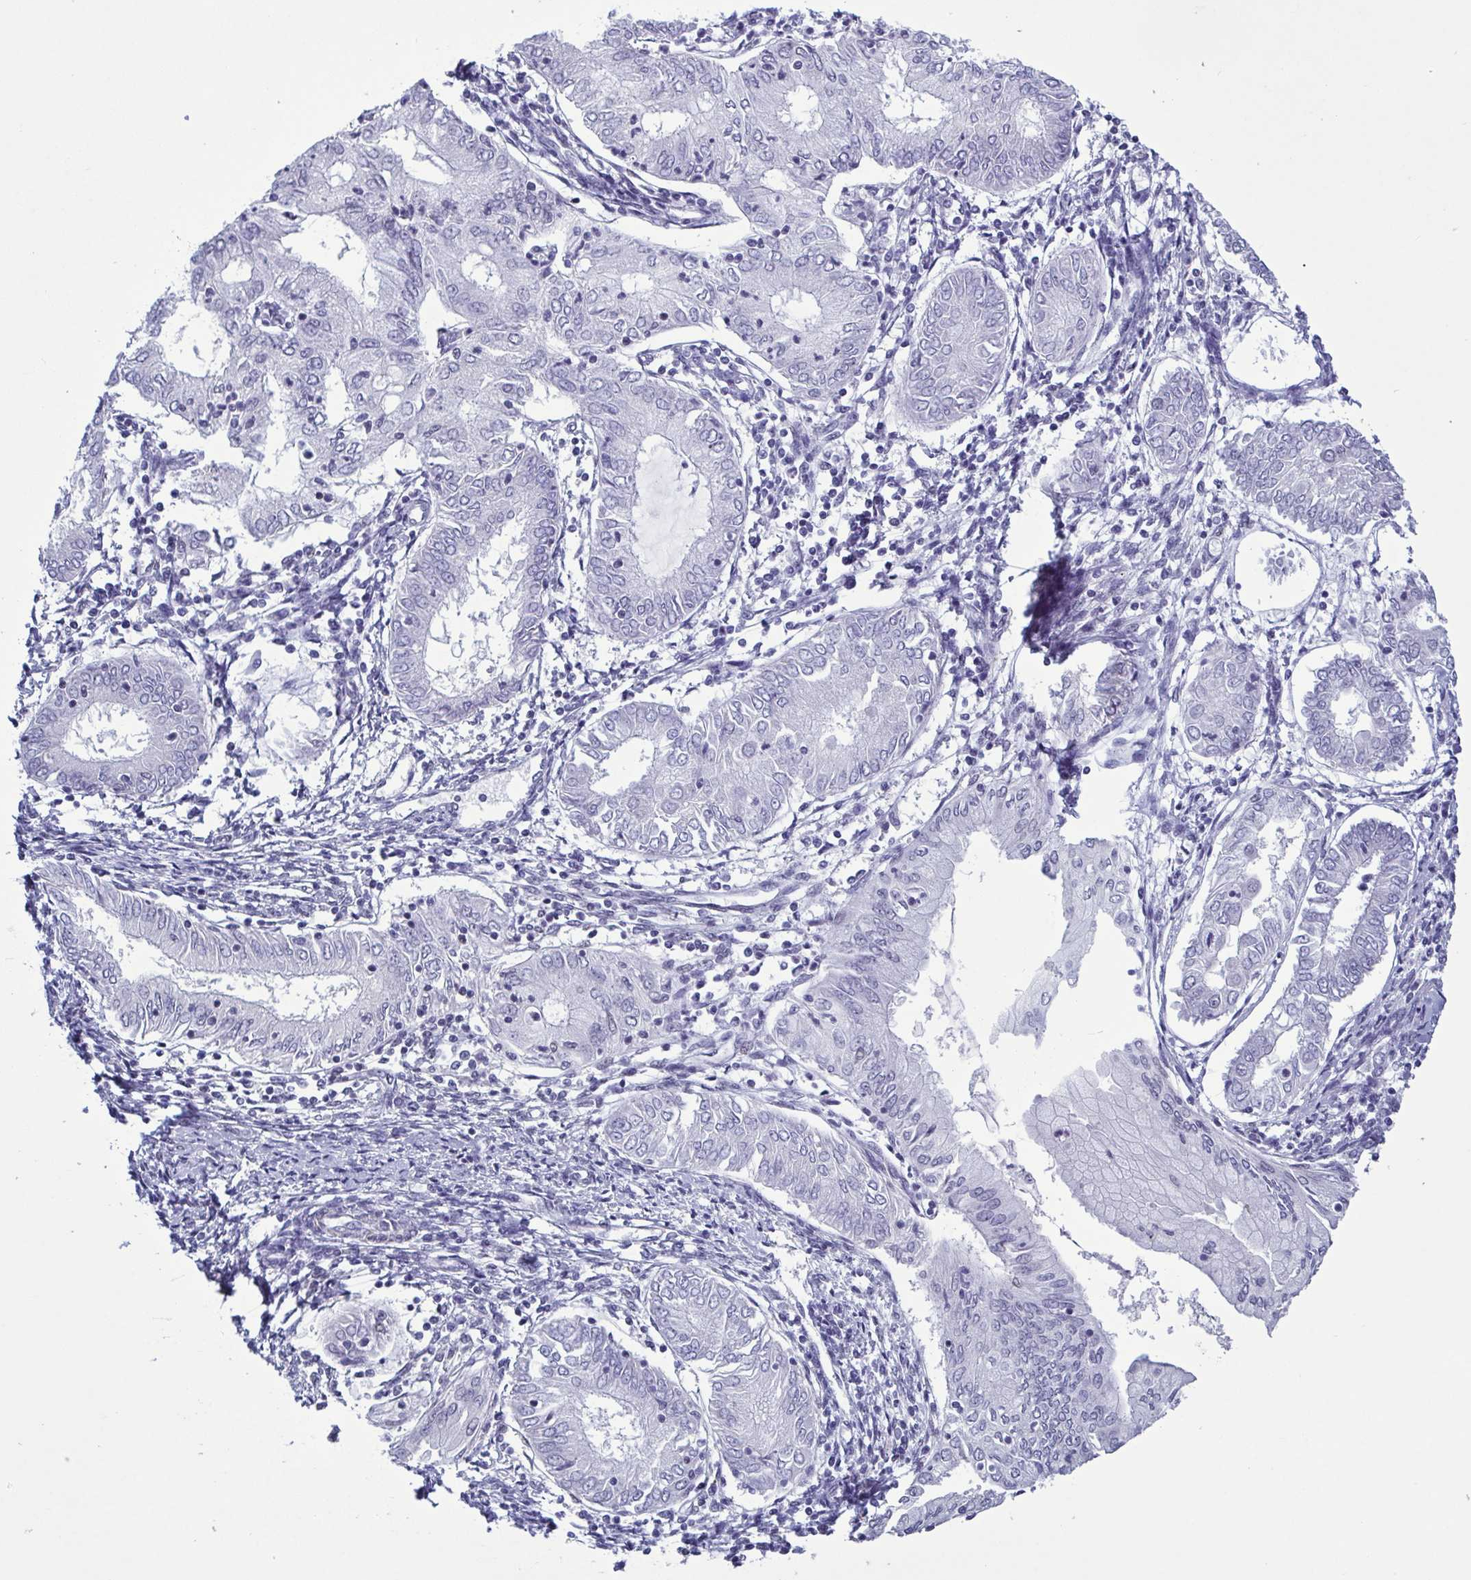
{"staining": {"intensity": "negative", "quantity": "none", "location": "none"}, "tissue": "endometrial cancer", "cell_type": "Tumor cells", "image_type": "cancer", "snomed": [{"axis": "morphology", "description": "Adenocarcinoma, NOS"}, {"axis": "topography", "description": "Endometrium"}], "caption": "High magnification brightfield microscopy of endometrial adenocarcinoma stained with DAB (brown) and counterstained with hematoxylin (blue): tumor cells show no significant staining.", "gene": "TMEM92", "patient": {"sex": "female", "age": 68}}